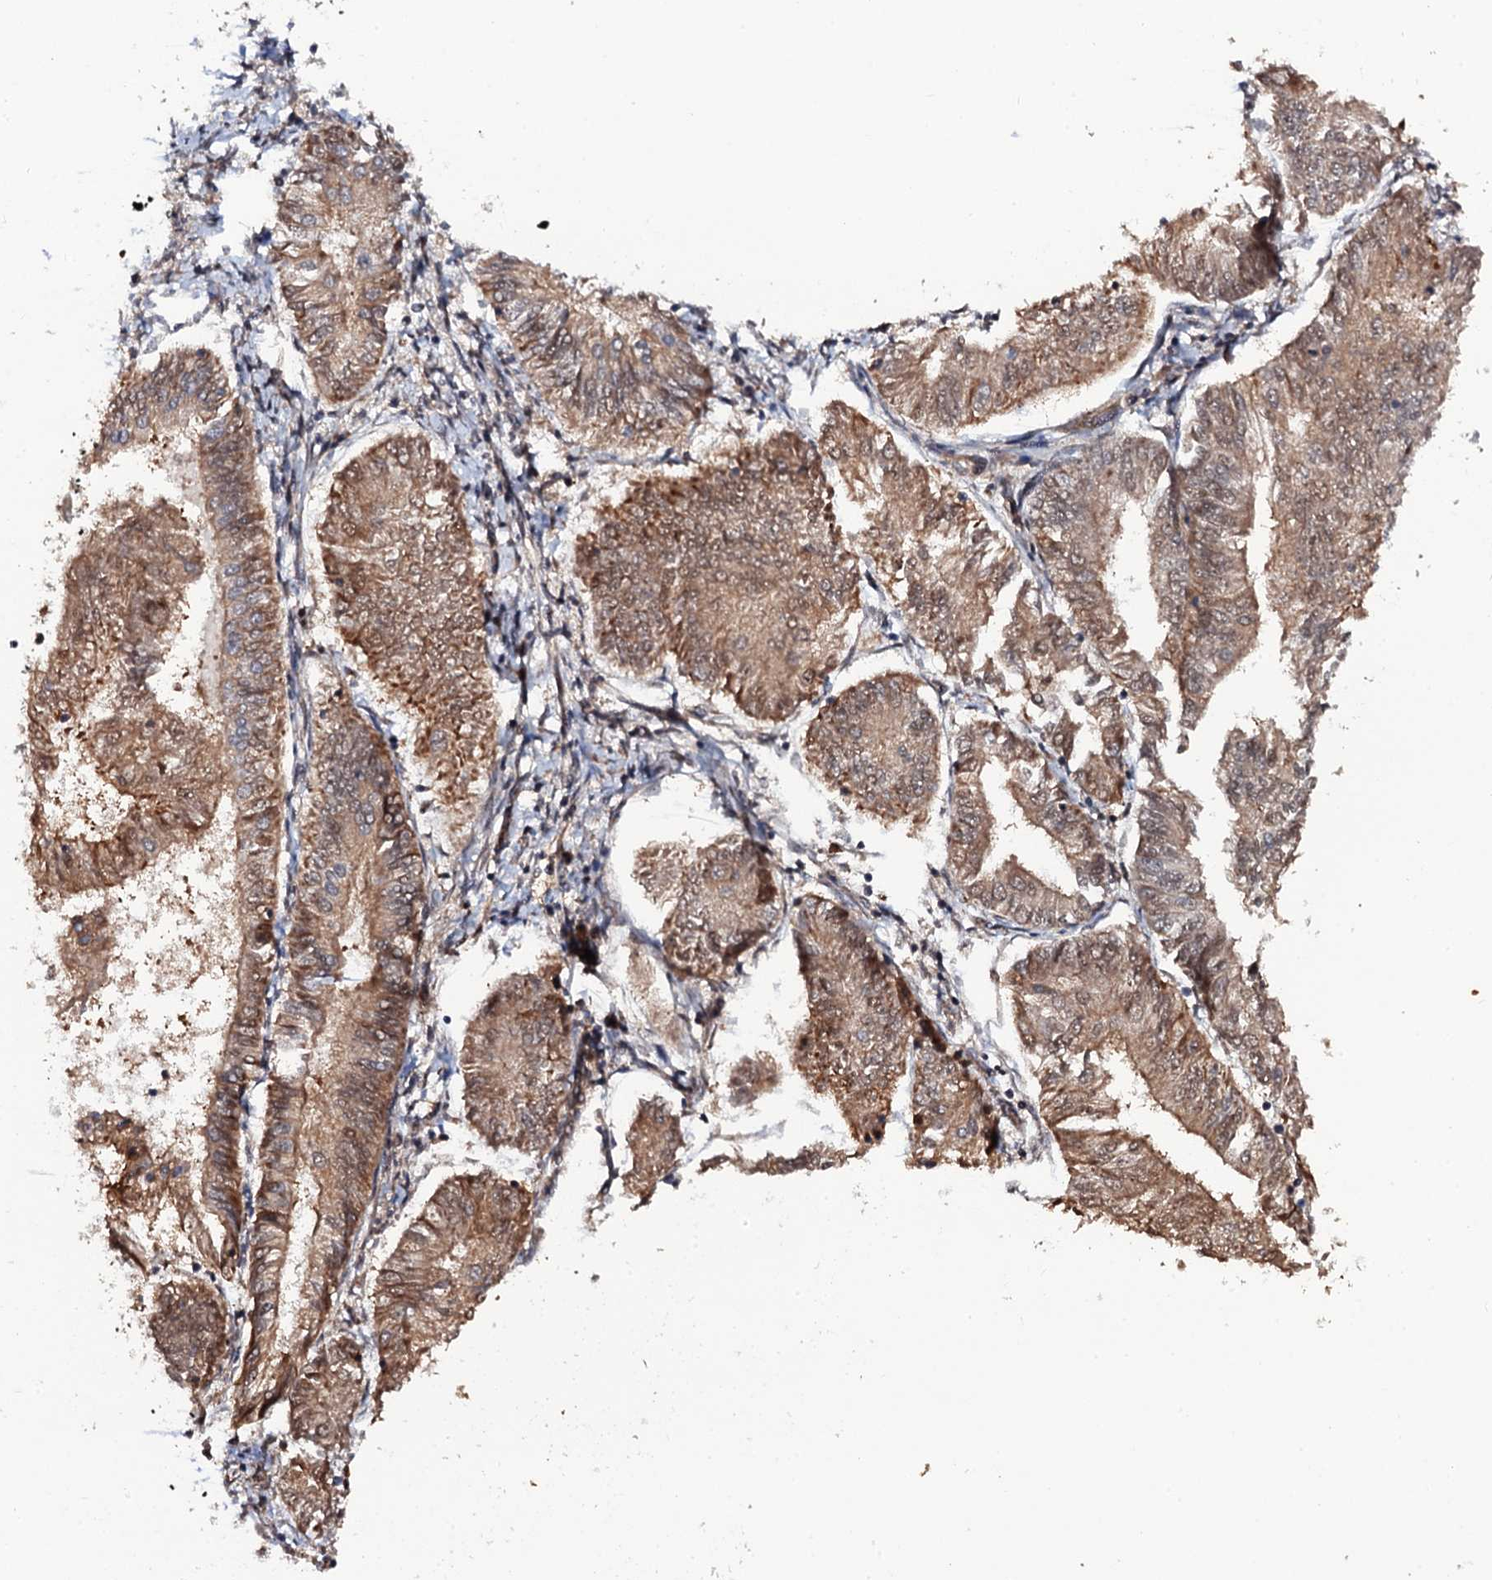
{"staining": {"intensity": "moderate", "quantity": ">75%", "location": "cytoplasmic/membranous"}, "tissue": "endometrial cancer", "cell_type": "Tumor cells", "image_type": "cancer", "snomed": [{"axis": "morphology", "description": "Adenocarcinoma, NOS"}, {"axis": "topography", "description": "Endometrium"}], "caption": "Brown immunohistochemical staining in human endometrial cancer demonstrates moderate cytoplasmic/membranous expression in approximately >75% of tumor cells.", "gene": "CDC23", "patient": {"sex": "female", "age": 58}}